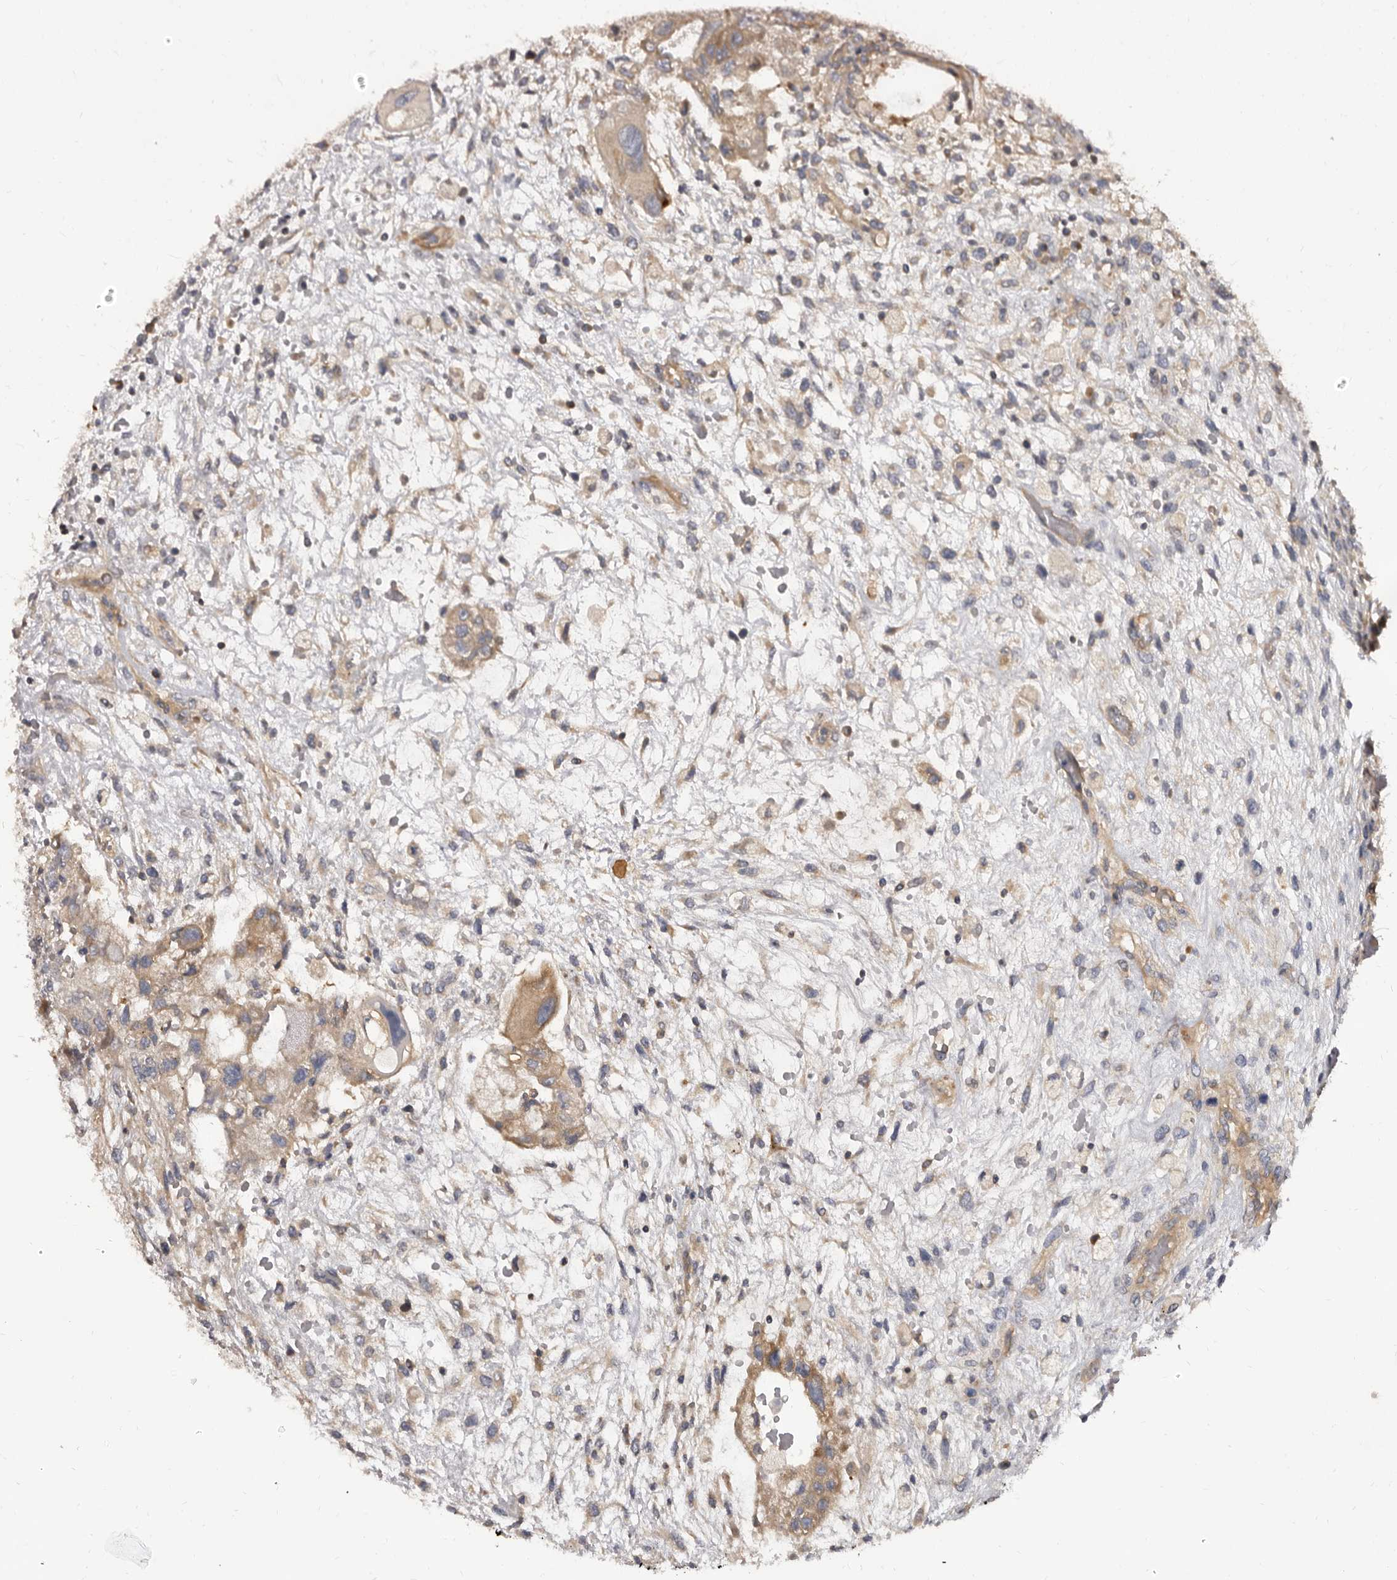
{"staining": {"intensity": "weak", "quantity": ">75%", "location": "cytoplasmic/membranous"}, "tissue": "testis cancer", "cell_type": "Tumor cells", "image_type": "cancer", "snomed": [{"axis": "morphology", "description": "Carcinoma, Embryonal, NOS"}, {"axis": "topography", "description": "Testis"}], "caption": "Testis embryonal carcinoma stained with DAB (3,3'-diaminobenzidine) immunohistochemistry demonstrates low levels of weak cytoplasmic/membranous positivity in about >75% of tumor cells.", "gene": "ADAMTS20", "patient": {"sex": "male", "age": 36}}